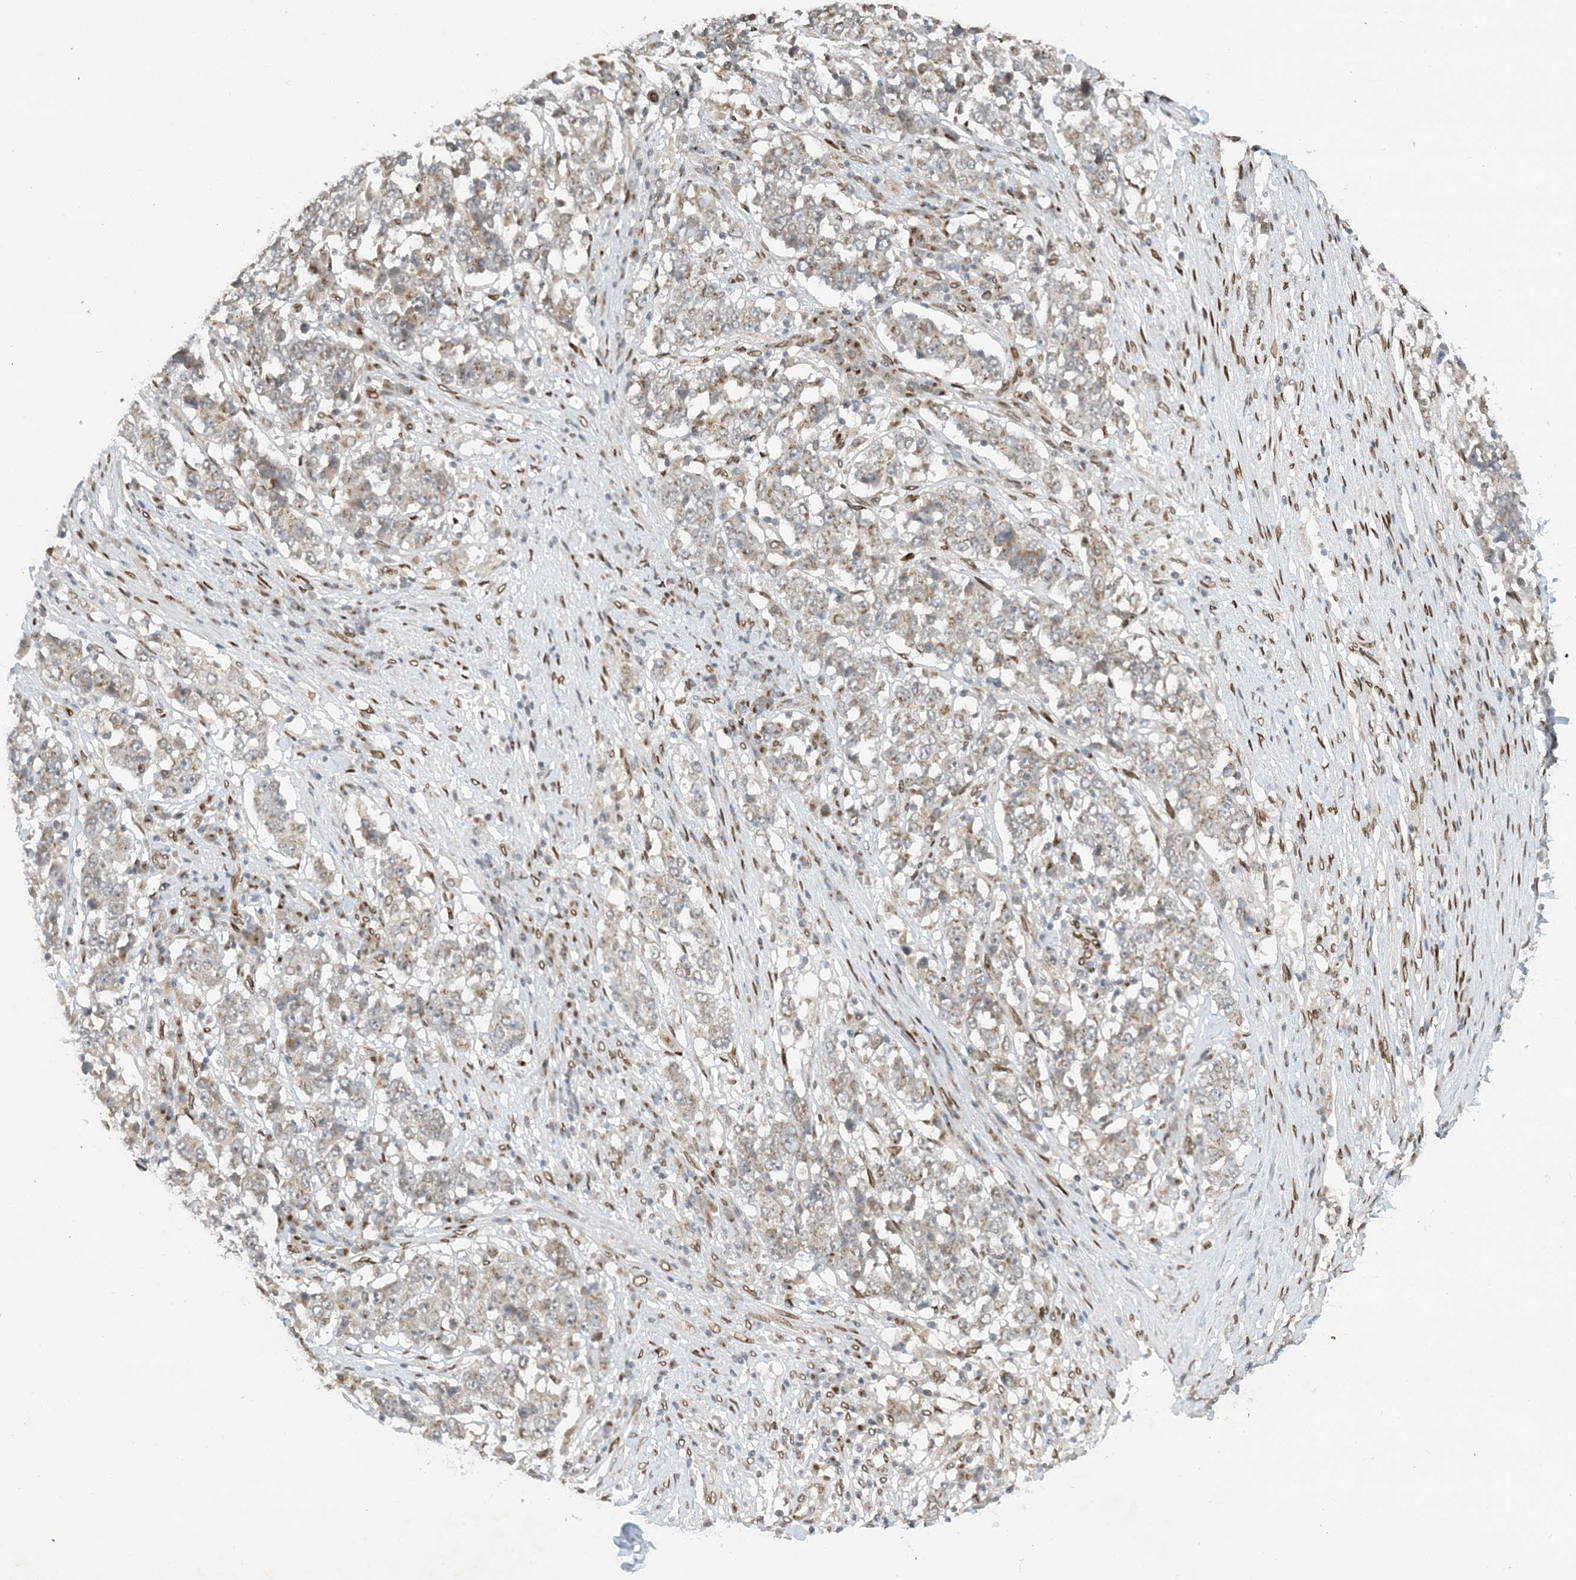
{"staining": {"intensity": "negative", "quantity": "none", "location": "none"}, "tissue": "stomach cancer", "cell_type": "Tumor cells", "image_type": "cancer", "snomed": [{"axis": "morphology", "description": "Adenocarcinoma, NOS"}, {"axis": "topography", "description": "Stomach"}], "caption": "Adenocarcinoma (stomach) was stained to show a protein in brown. There is no significant expression in tumor cells.", "gene": "SLC35A2", "patient": {"sex": "male", "age": 59}}